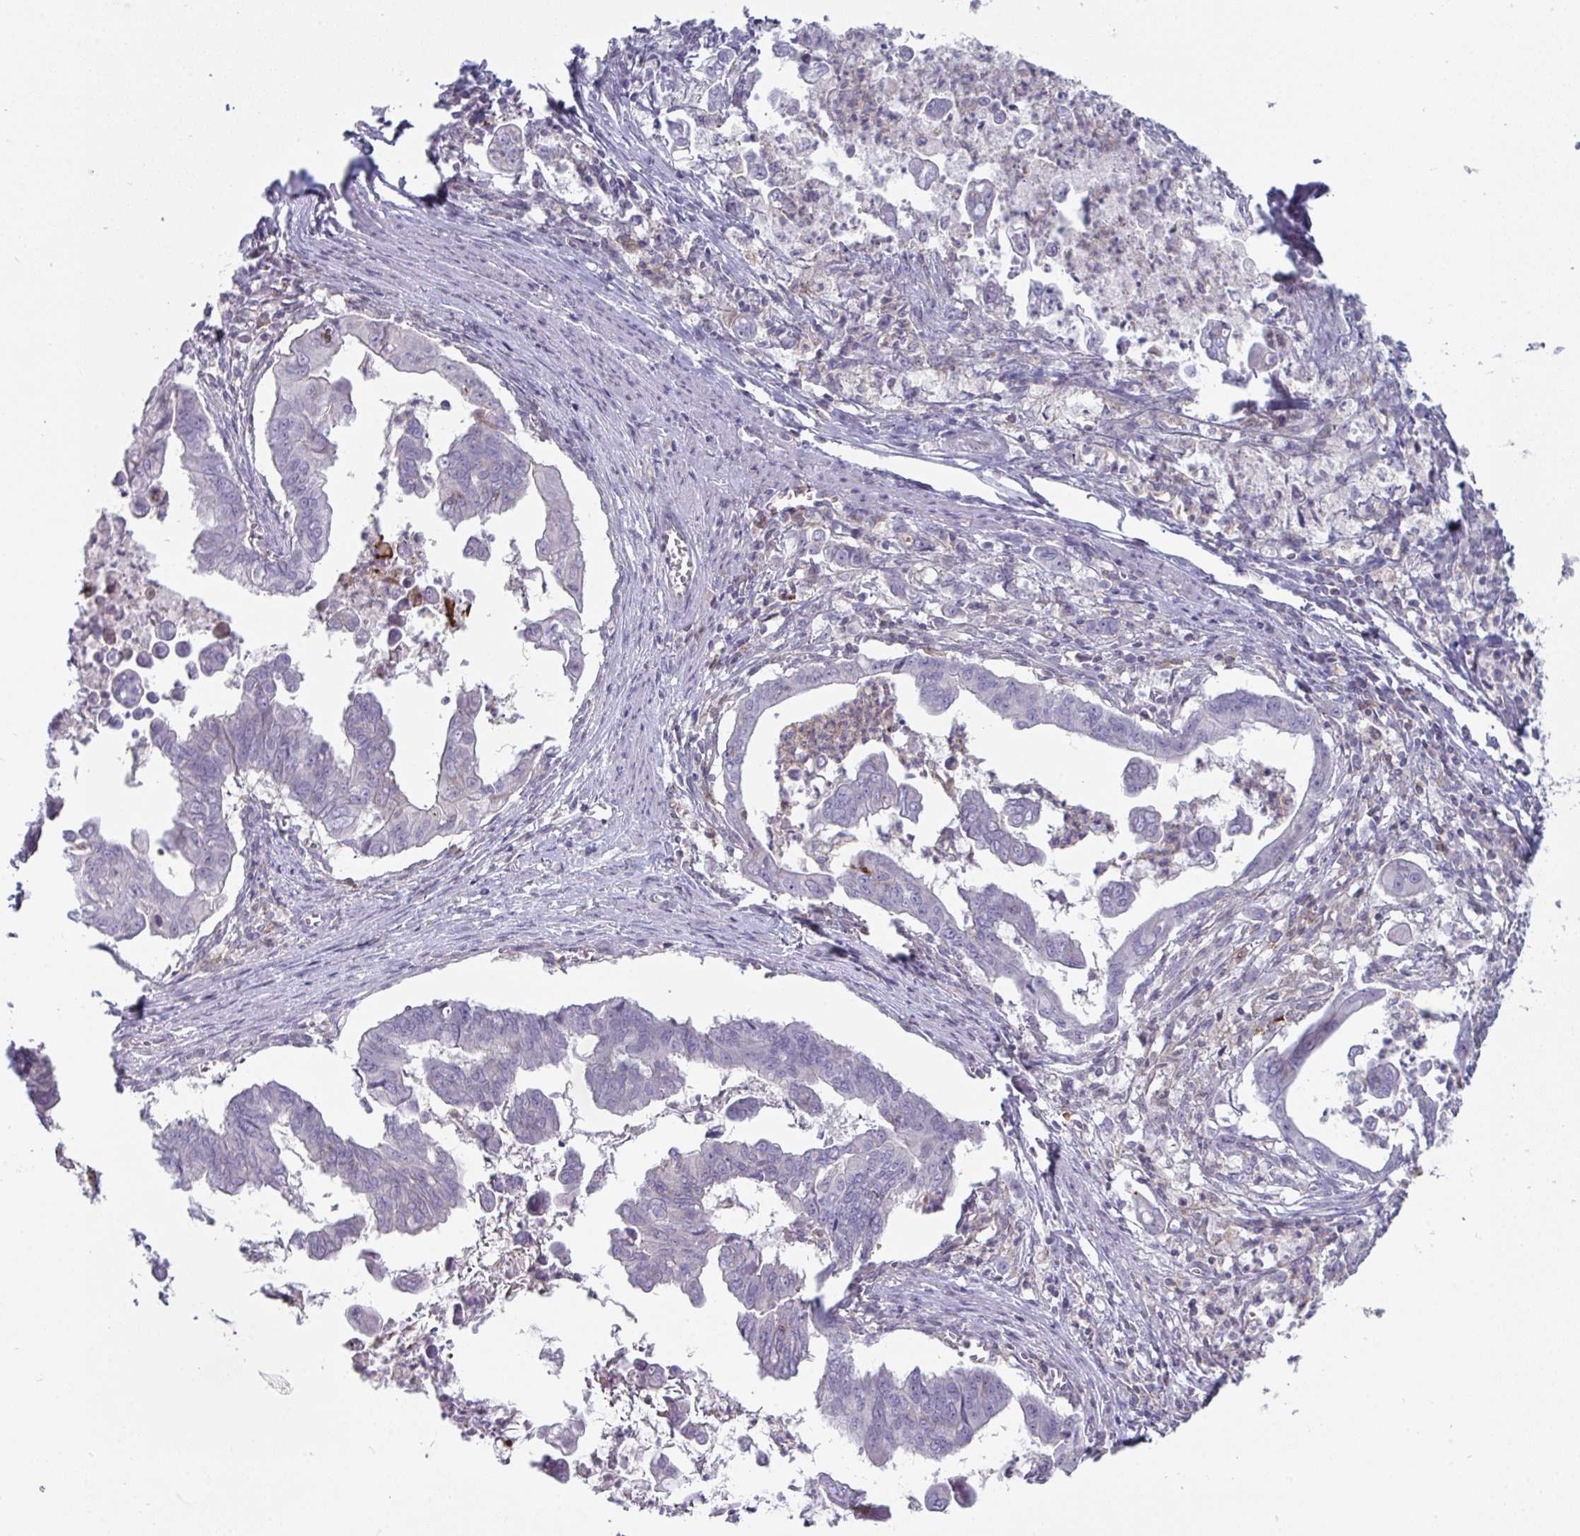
{"staining": {"intensity": "negative", "quantity": "none", "location": "none"}, "tissue": "stomach cancer", "cell_type": "Tumor cells", "image_type": "cancer", "snomed": [{"axis": "morphology", "description": "Adenocarcinoma, NOS"}, {"axis": "topography", "description": "Stomach, upper"}], "caption": "This image is of stomach cancer stained with immunohistochemistry to label a protein in brown with the nuclei are counter-stained blue. There is no expression in tumor cells.", "gene": "DISP2", "patient": {"sex": "male", "age": 80}}